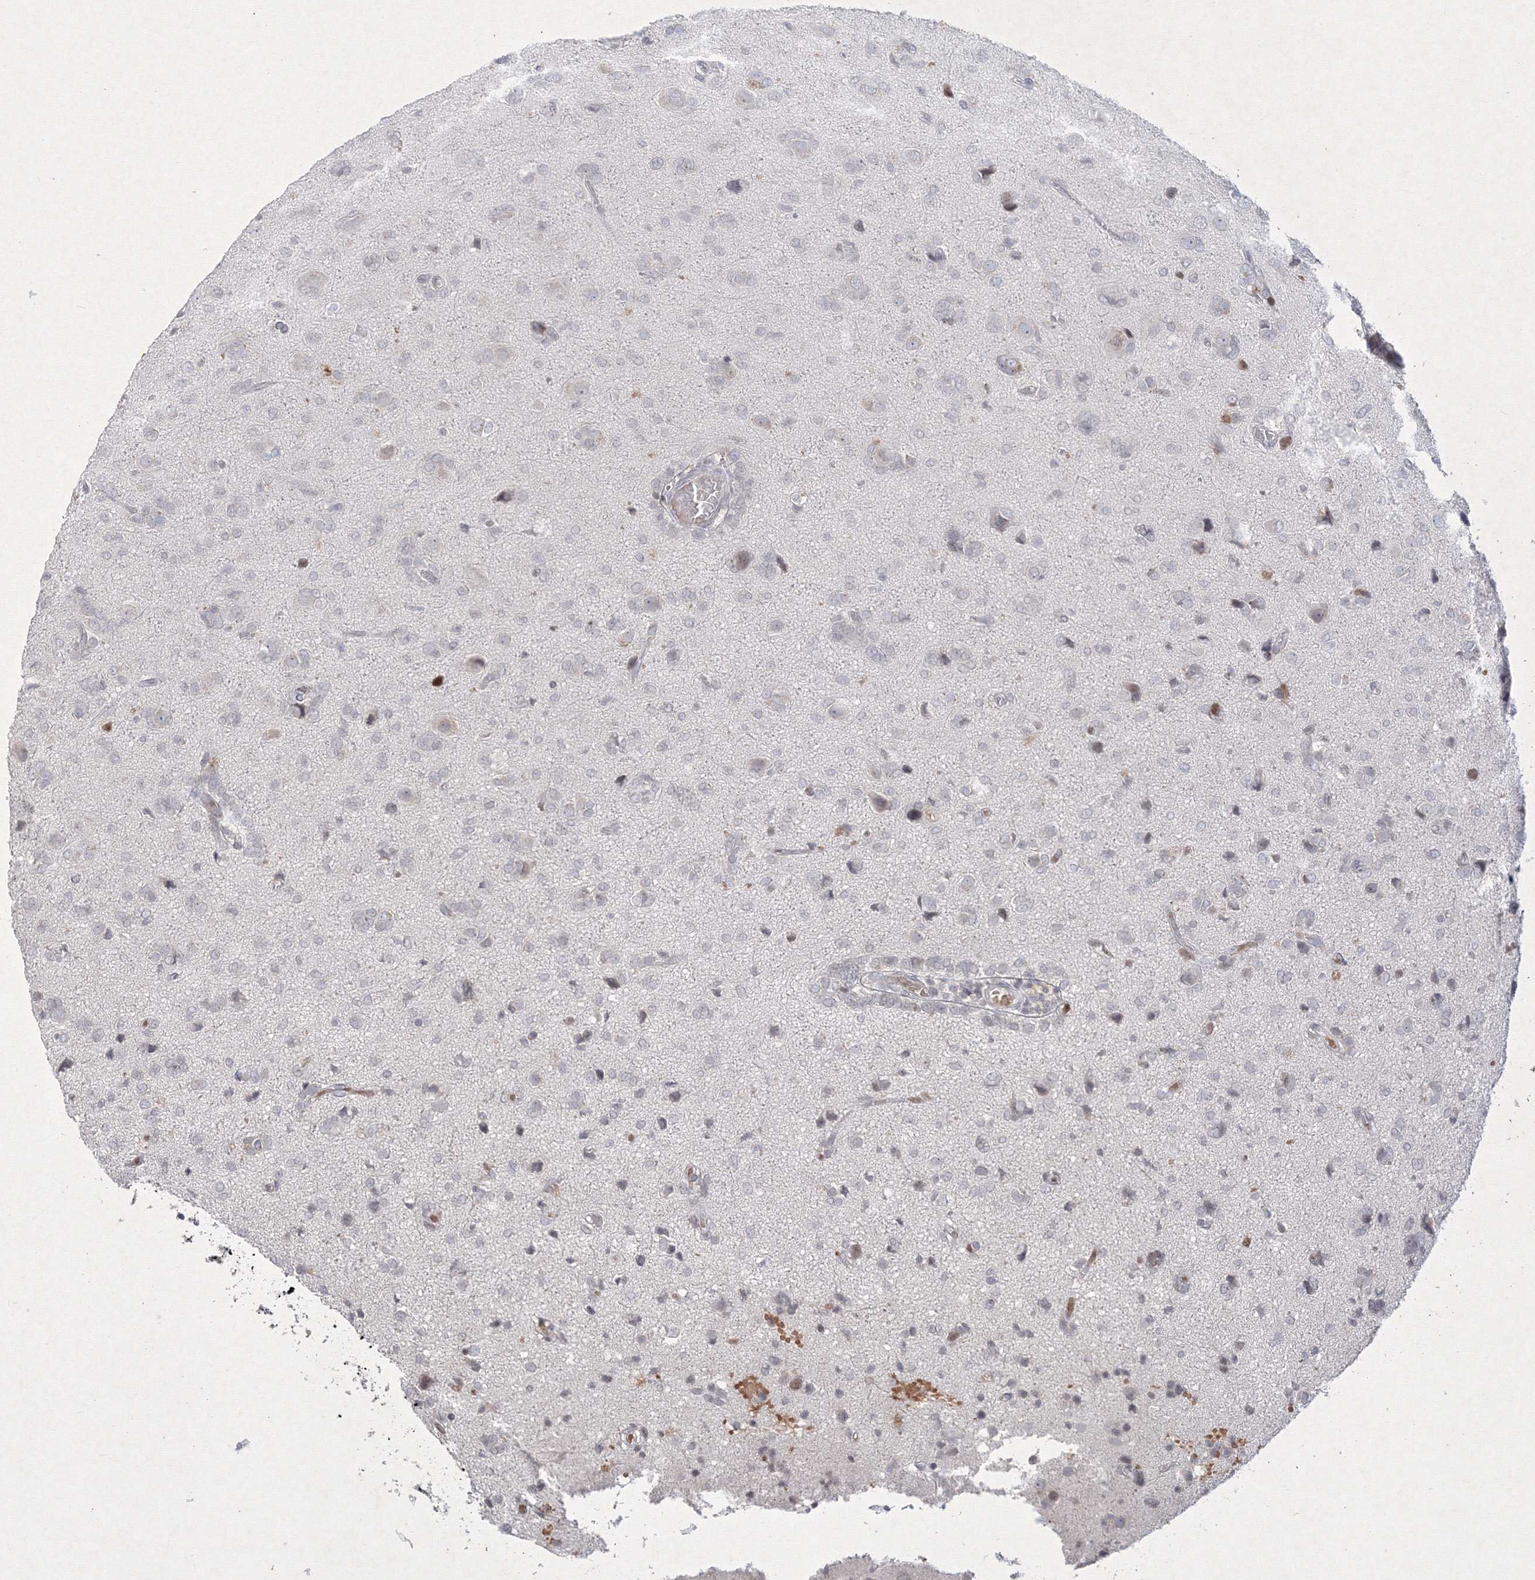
{"staining": {"intensity": "negative", "quantity": "none", "location": "none"}, "tissue": "glioma", "cell_type": "Tumor cells", "image_type": "cancer", "snomed": [{"axis": "morphology", "description": "Glioma, malignant, High grade"}, {"axis": "topography", "description": "Brain"}], "caption": "IHC image of human glioma stained for a protein (brown), which exhibits no positivity in tumor cells. The staining is performed using DAB (3,3'-diaminobenzidine) brown chromogen with nuclei counter-stained in using hematoxylin.", "gene": "NXPE3", "patient": {"sex": "female", "age": 59}}